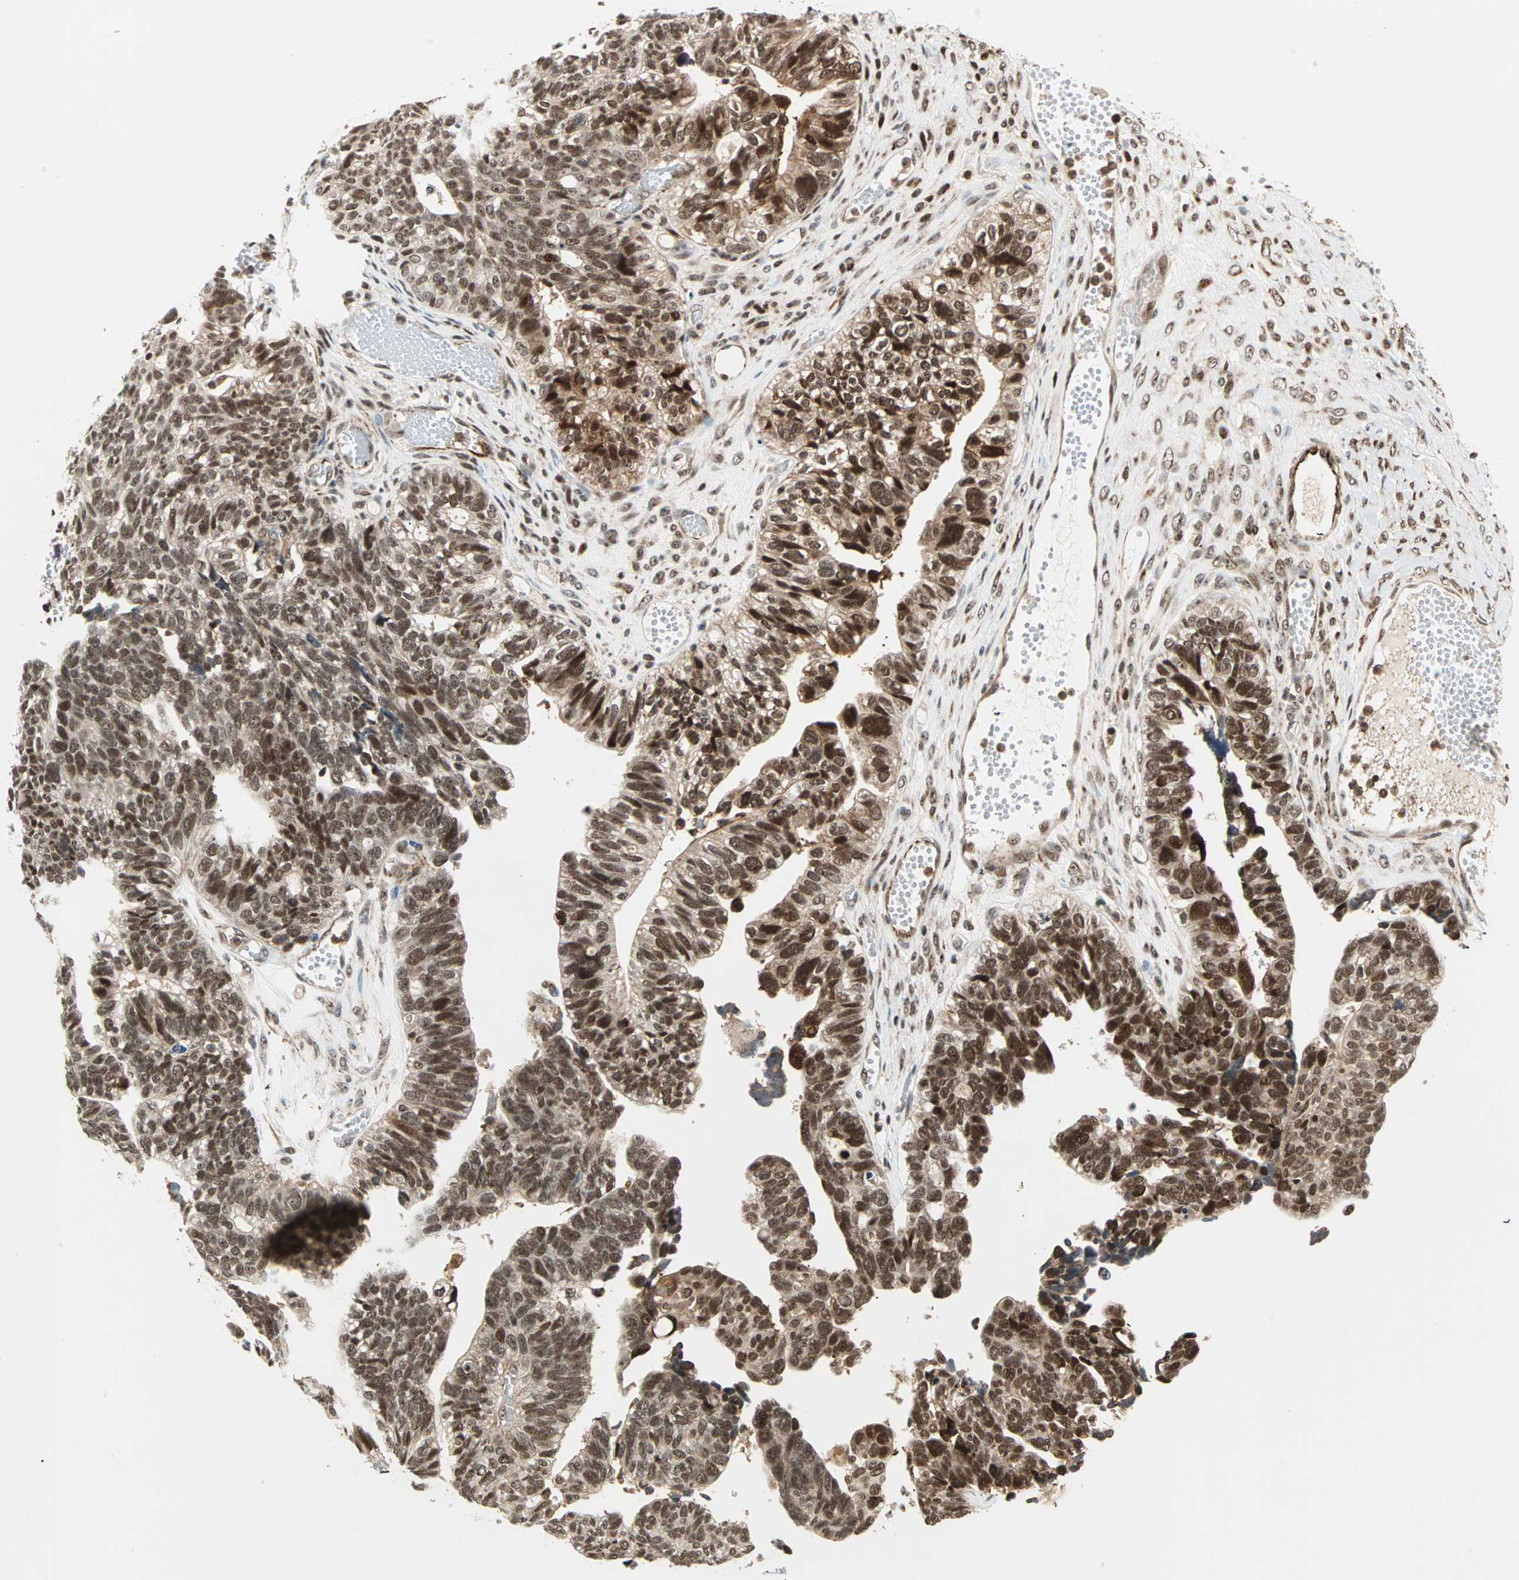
{"staining": {"intensity": "strong", "quantity": ">75%", "location": "cytoplasmic/membranous,nuclear"}, "tissue": "ovarian cancer", "cell_type": "Tumor cells", "image_type": "cancer", "snomed": [{"axis": "morphology", "description": "Cystadenocarcinoma, serous, NOS"}, {"axis": "topography", "description": "Ovary"}], "caption": "High-power microscopy captured an immunohistochemistry histopathology image of serous cystadenocarcinoma (ovarian), revealing strong cytoplasmic/membranous and nuclear positivity in approximately >75% of tumor cells.", "gene": "ZBED9", "patient": {"sex": "female", "age": 79}}